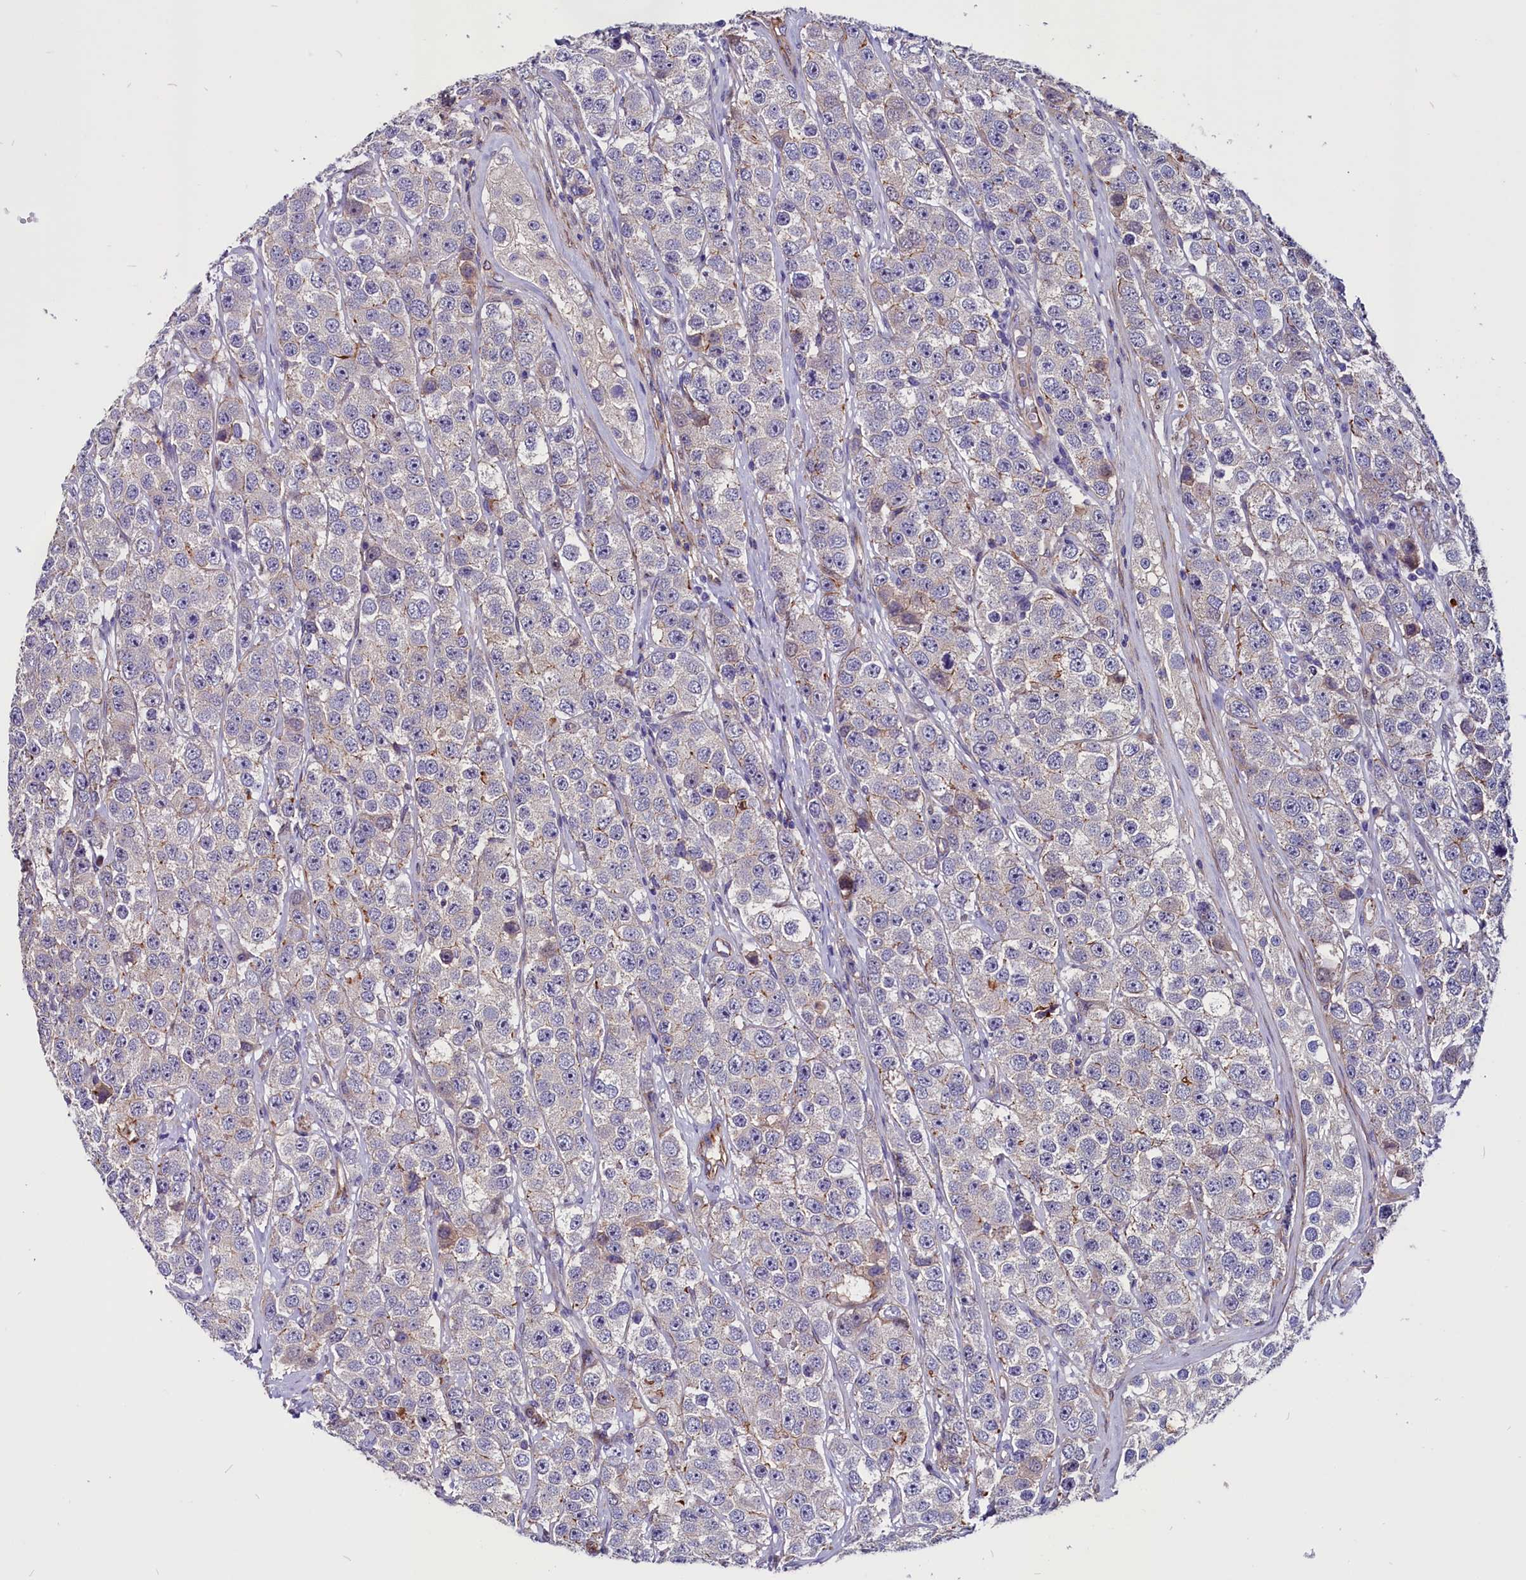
{"staining": {"intensity": "weak", "quantity": "<25%", "location": "cytoplasmic/membranous"}, "tissue": "testis cancer", "cell_type": "Tumor cells", "image_type": "cancer", "snomed": [{"axis": "morphology", "description": "Seminoma, NOS"}, {"axis": "topography", "description": "Testis"}], "caption": "Histopathology image shows no protein staining in tumor cells of testis cancer (seminoma) tissue.", "gene": "ZNF749", "patient": {"sex": "male", "age": 28}}